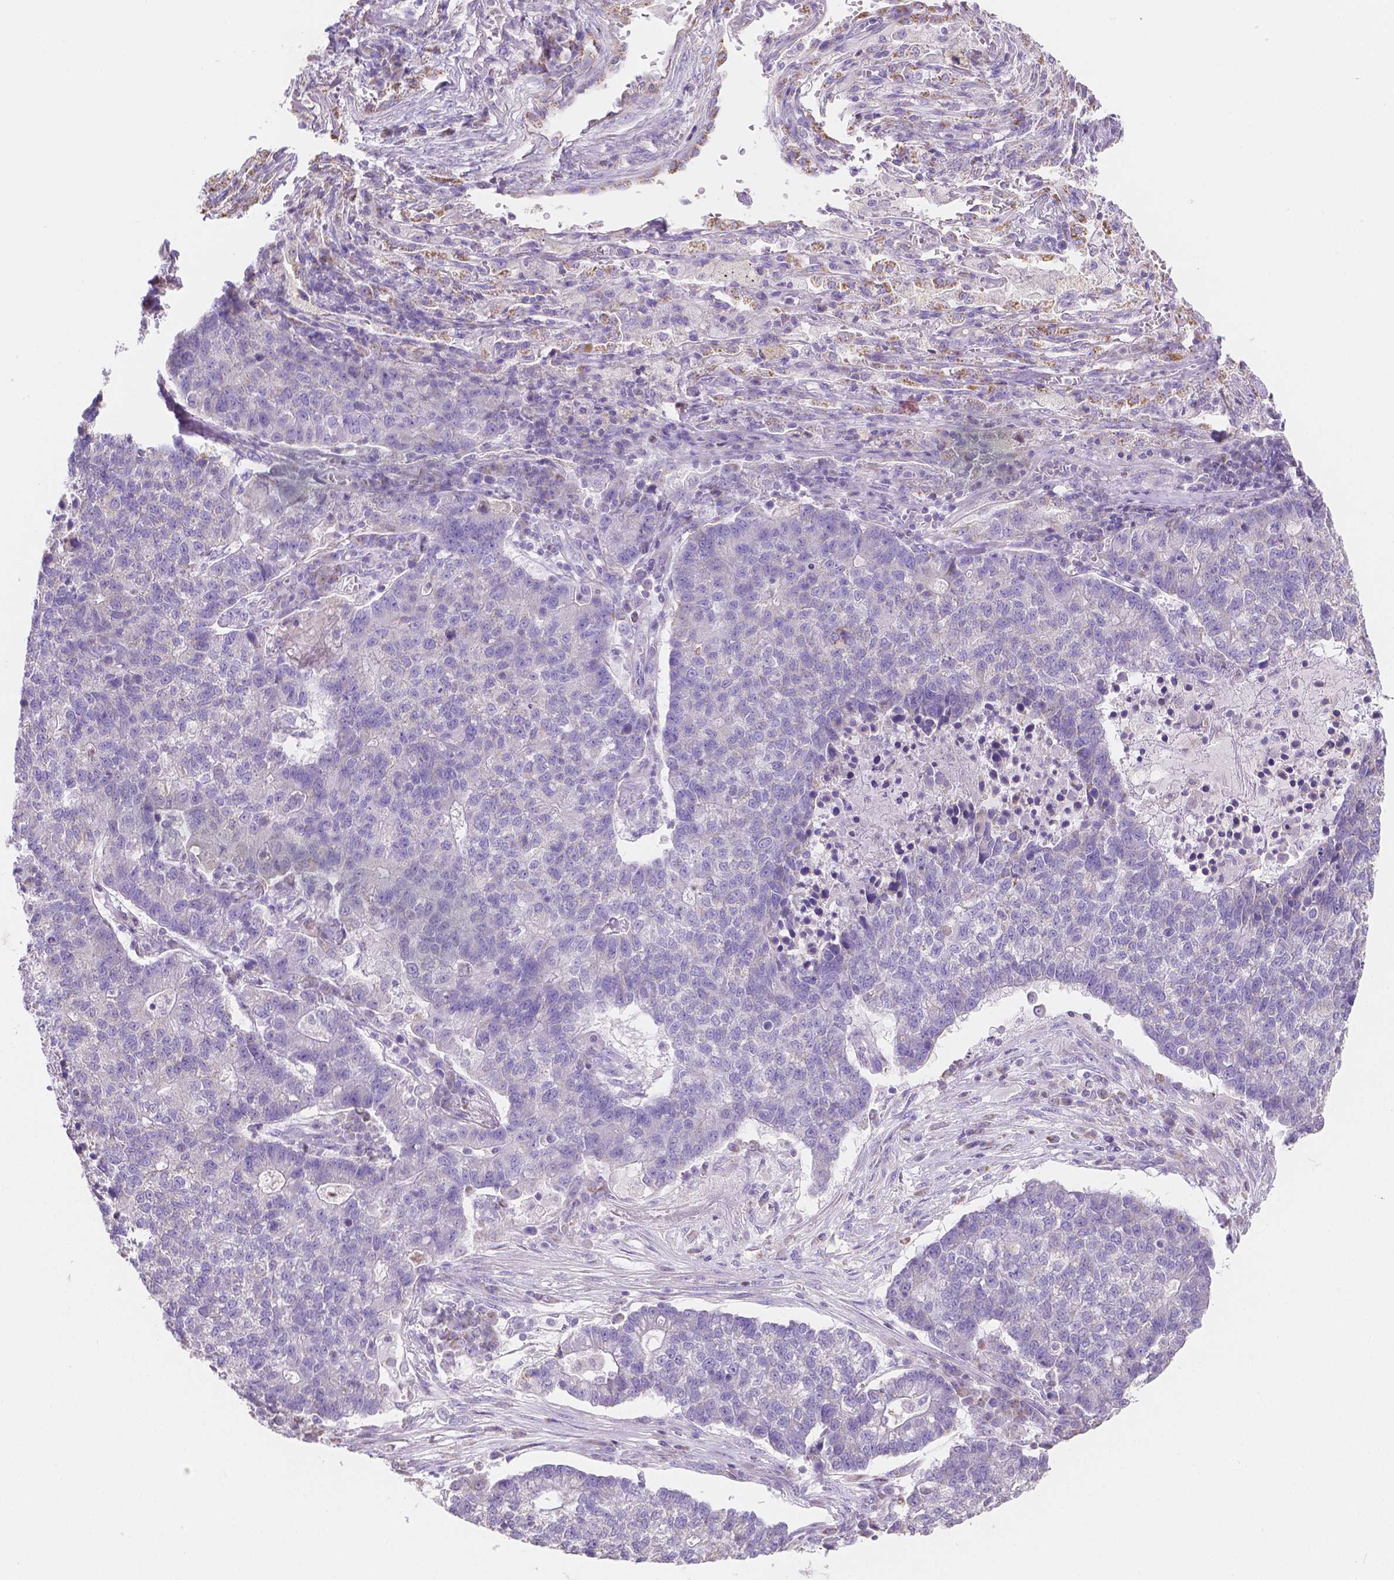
{"staining": {"intensity": "negative", "quantity": "none", "location": "none"}, "tissue": "lung cancer", "cell_type": "Tumor cells", "image_type": "cancer", "snomed": [{"axis": "morphology", "description": "Adenocarcinoma, NOS"}, {"axis": "topography", "description": "Lung"}], "caption": "Immunohistochemistry (IHC) photomicrograph of human adenocarcinoma (lung) stained for a protein (brown), which demonstrates no positivity in tumor cells. Brightfield microscopy of IHC stained with DAB (brown) and hematoxylin (blue), captured at high magnification.", "gene": "TMEM130", "patient": {"sex": "male", "age": 57}}